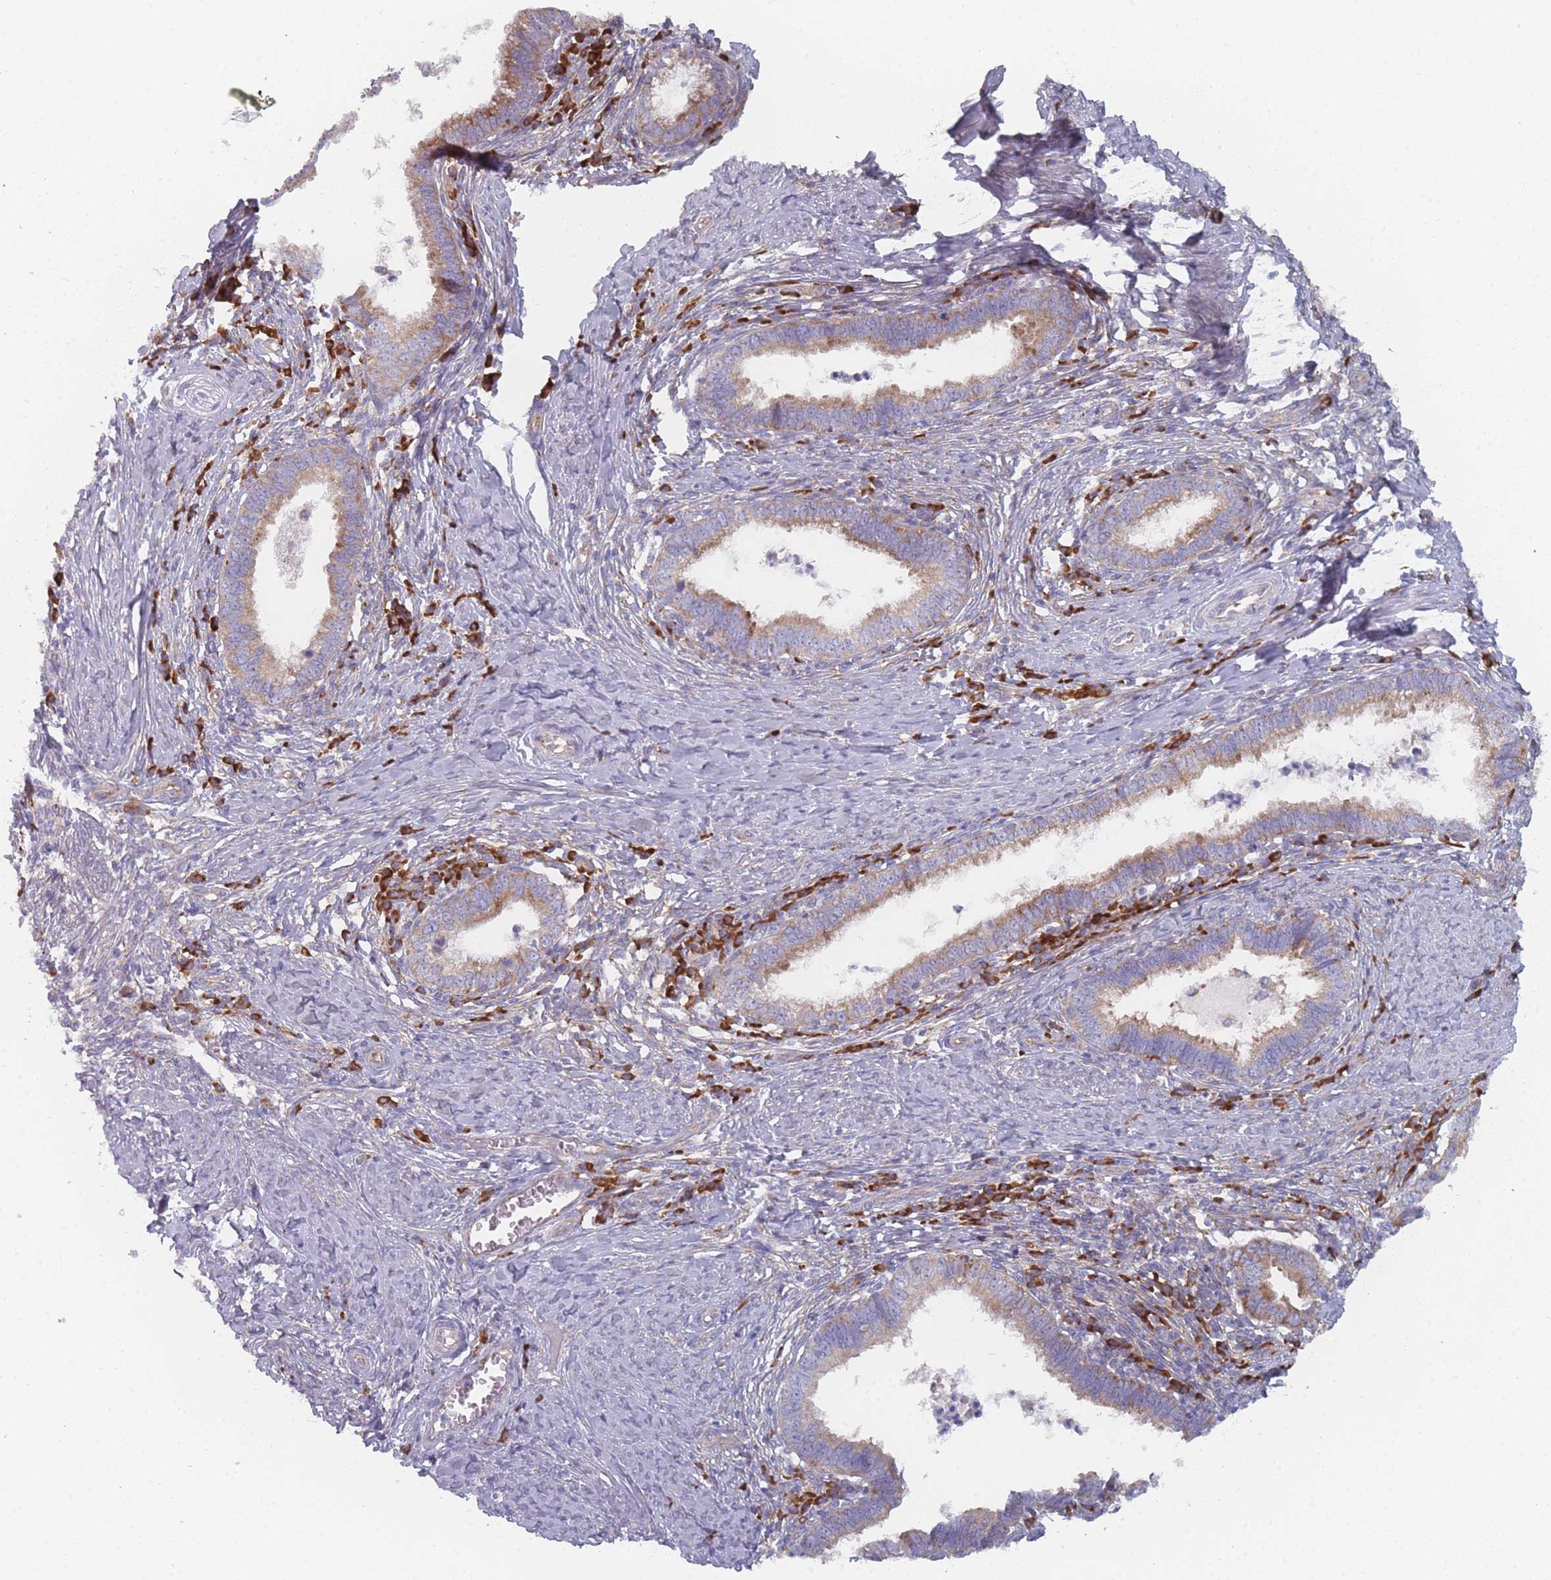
{"staining": {"intensity": "weak", "quantity": ">75%", "location": "cytoplasmic/membranous"}, "tissue": "cervical cancer", "cell_type": "Tumor cells", "image_type": "cancer", "snomed": [{"axis": "morphology", "description": "Adenocarcinoma, NOS"}, {"axis": "topography", "description": "Cervix"}], "caption": "Approximately >75% of tumor cells in human cervical cancer (adenocarcinoma) display weak cytoplasmic/membranous protein staining as visualized by brown immunohistochemical staining.", "gene": "CACNG5", "patient": {"sex": "female", "age": 36}}